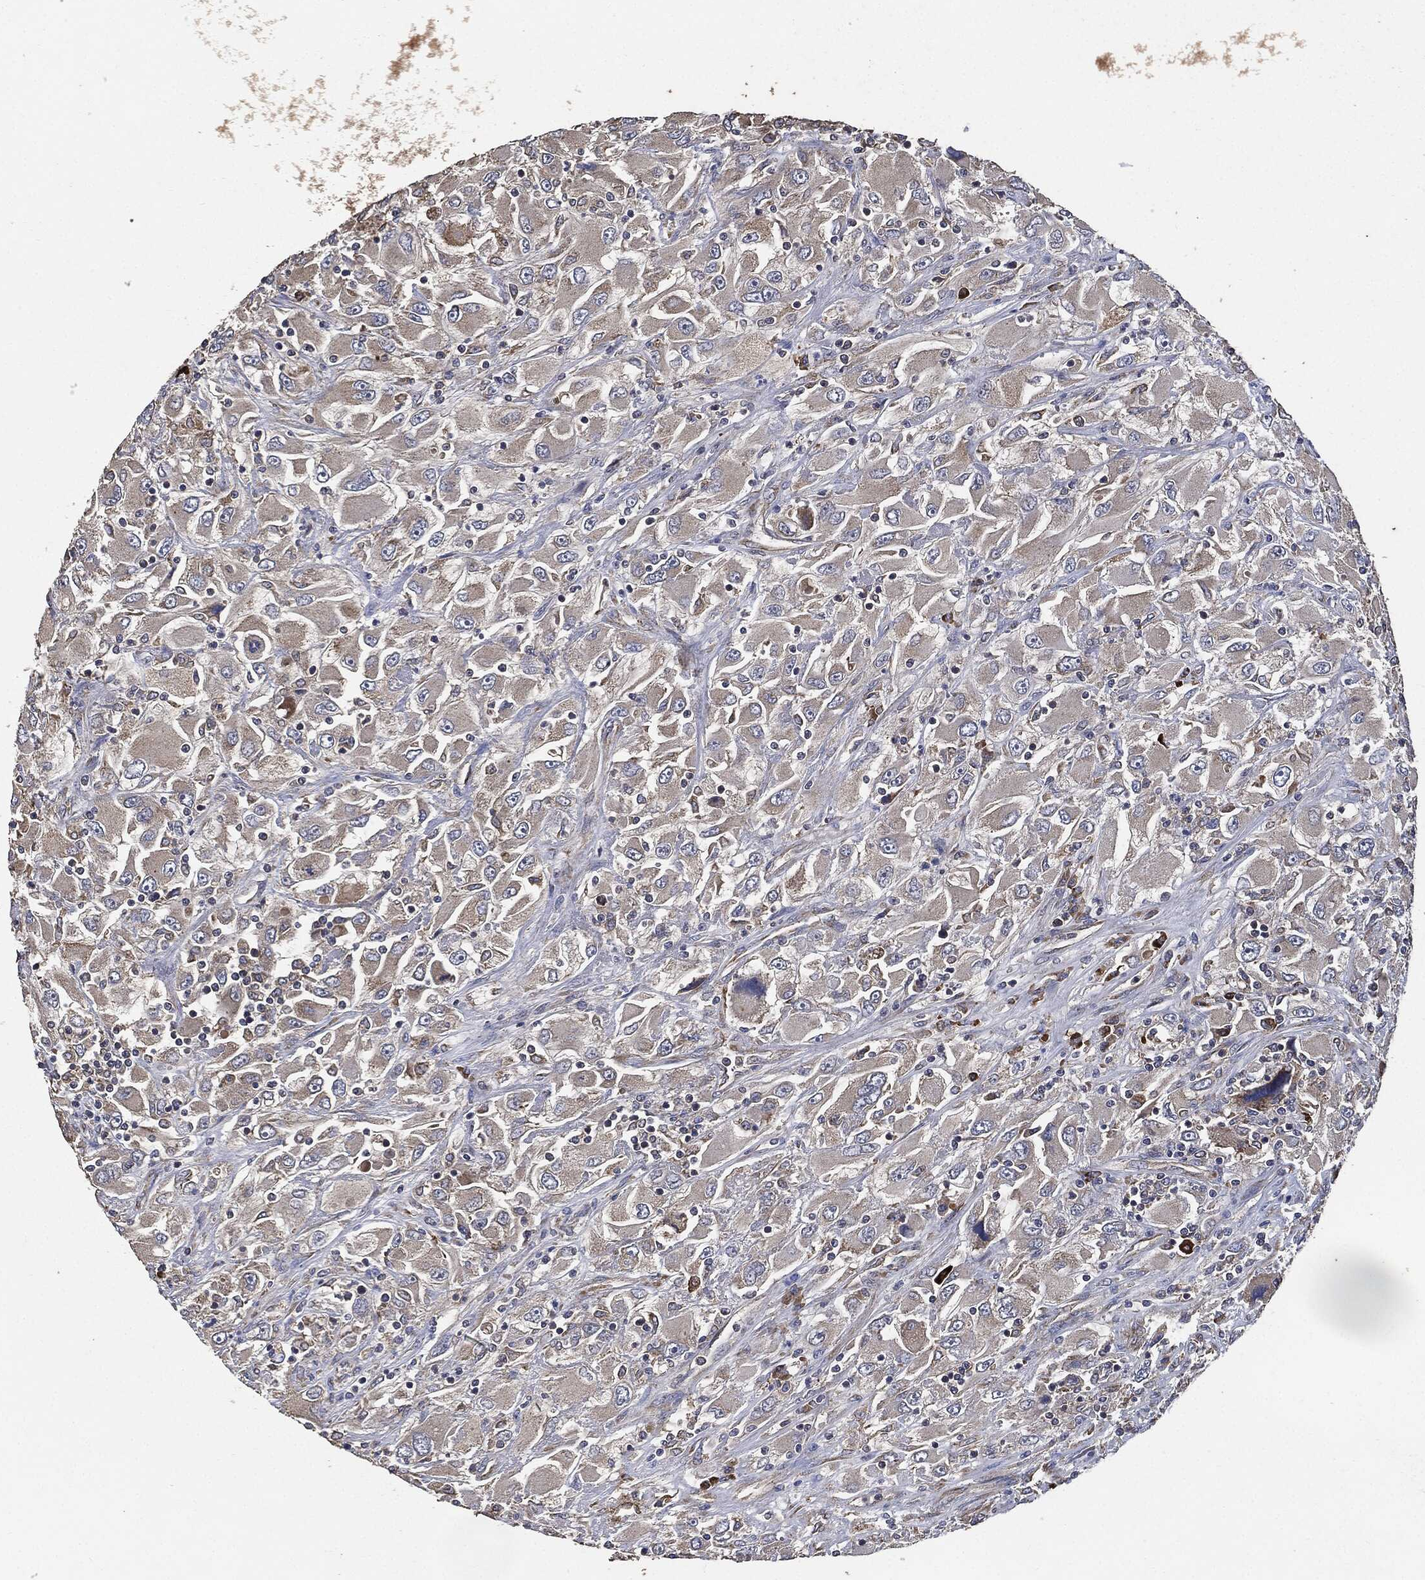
{"staining": {"intensity": "negative", "quantity": "none", "location": "none"}, "tissue": "renal cancer", "cell_type": "Tumor cells", "image_type": "cancer", "snomed": [{"axis": "morphology", "description": "Adenocarcinoma, NOS"}, {"axis": "topography", "description": "Kidney"}], "caption": "Adenocarcinoma (renal) stained for a protein using IHC reveals no staining tumor cells.", "gene": "STK3", "patient": {"sex": "female", "age": 52}}